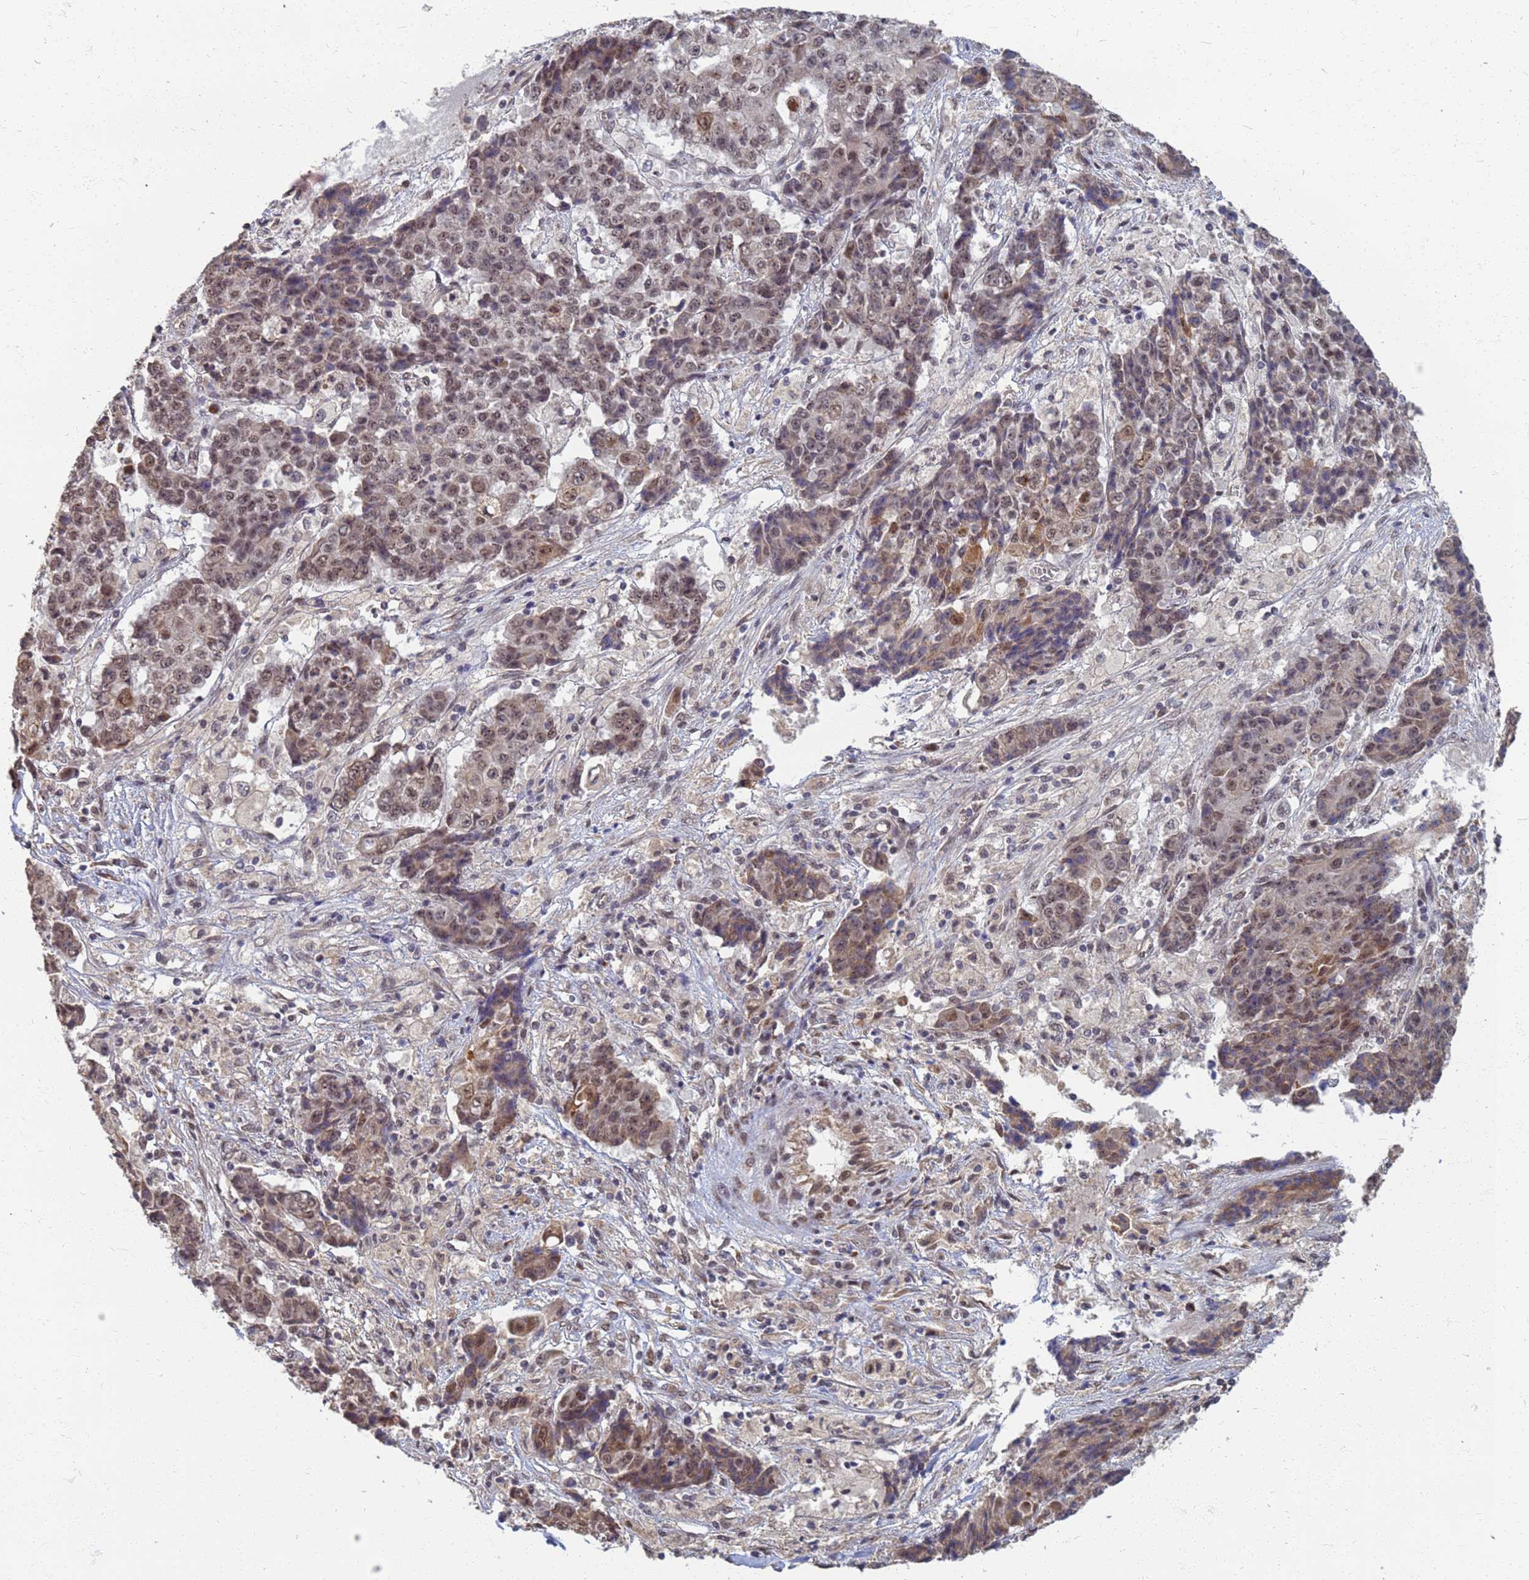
{"staining": {"intensity": "weak", "quantity": ">75%", "location": "nuclear"}, "tissue": "ovarian cancer", "cell_type": "Tumor cells", "image_type": "cancer", "snomed": [{"axis": "morphology", "description": "Carcinoma, endometroid"}, {"axis": "topography", "description": "Ovary"}], "caption": "The micrograph demonstrates immunohistochemical staining of ovarian cancer. There is weak nuclear positivity is present in approximately >75% of tumor cells.", "gene": "ITGB4", "patient": {"sex": "female", "age": 42}}